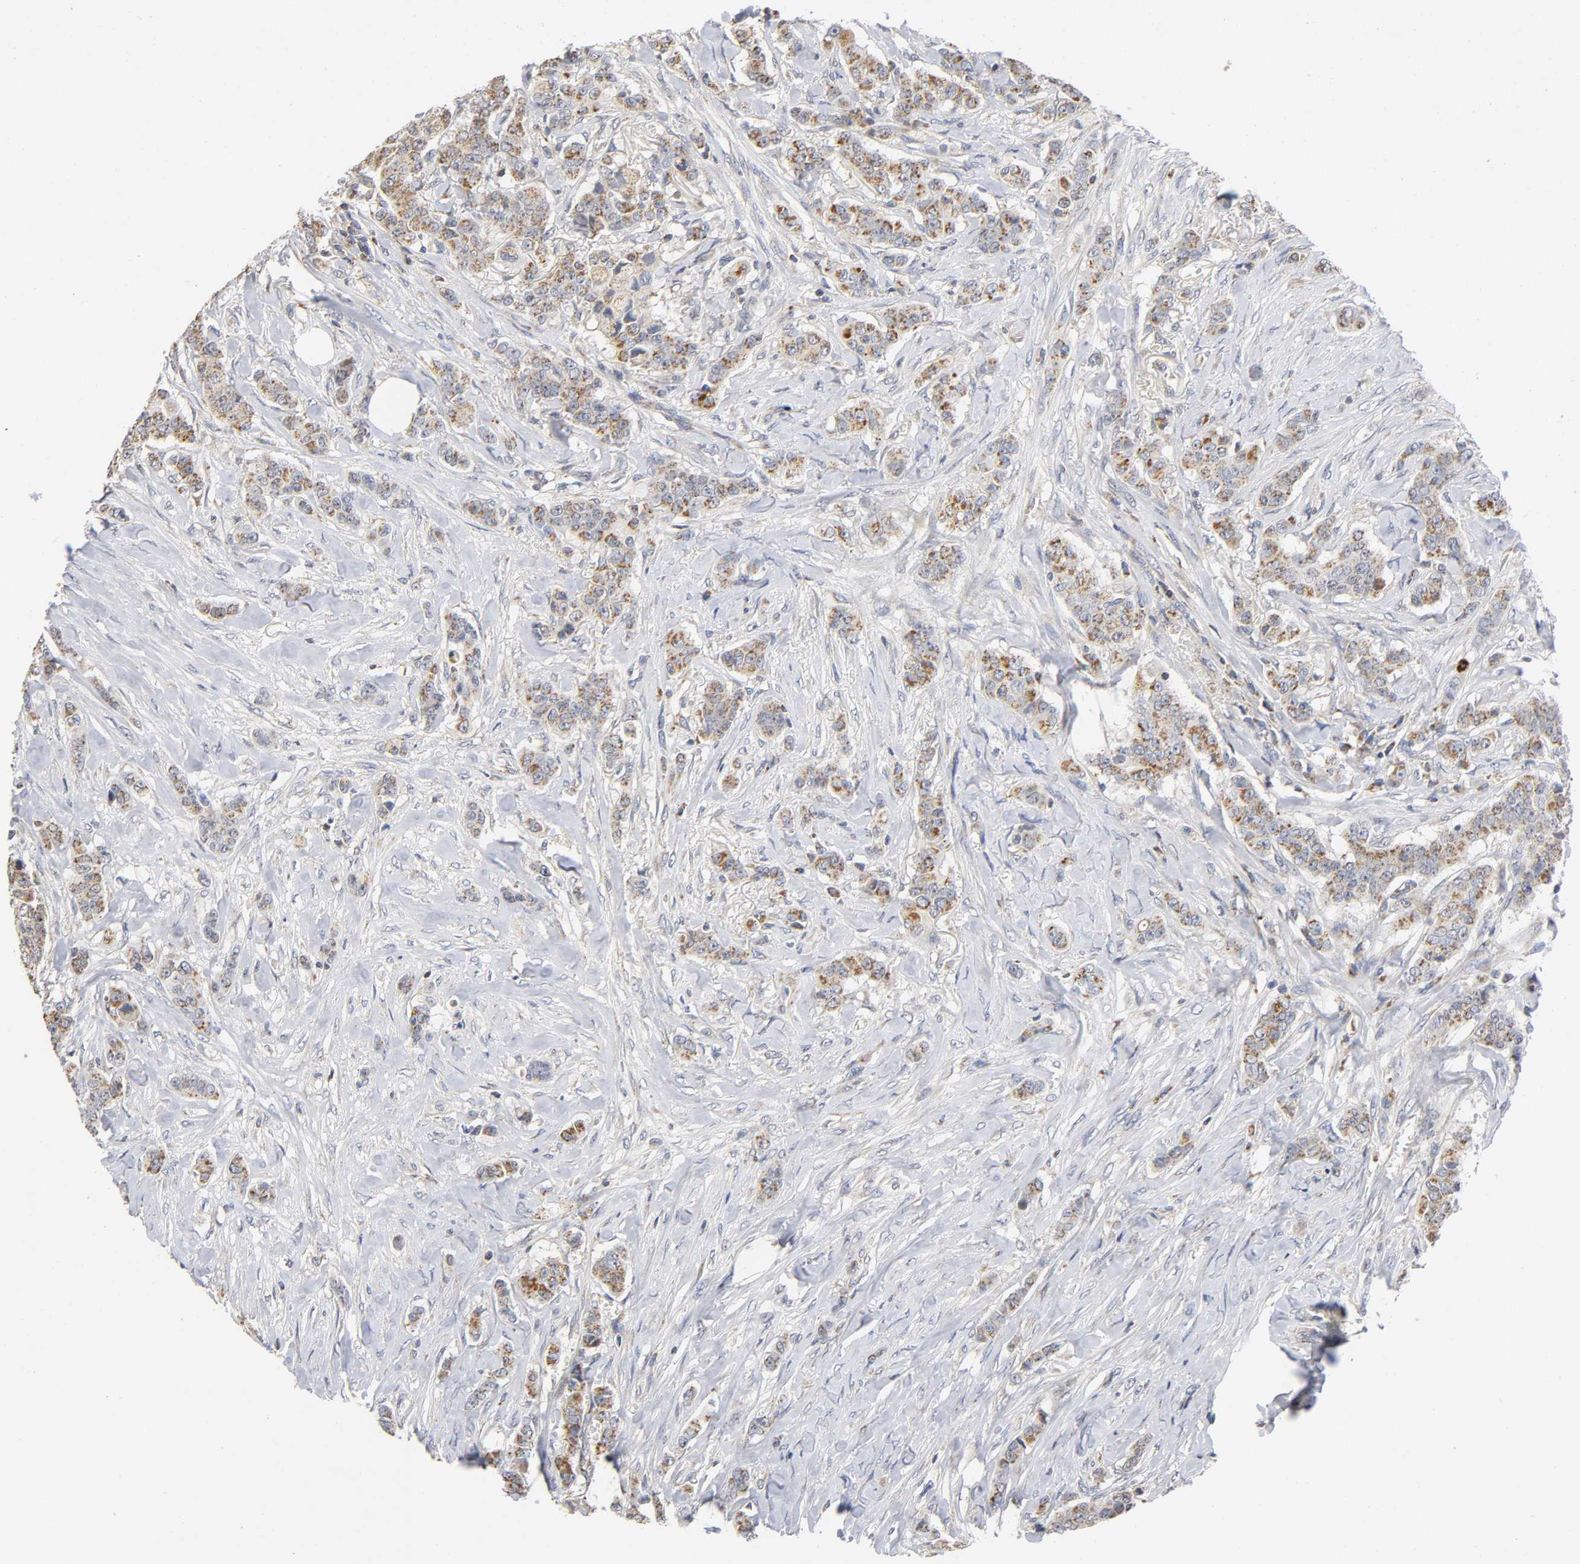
{"staining": {"intensity": "moderate", "quantity": ">75%", "location": "cytoplasmic/membranous"}, "tissue": "breast cancer", "cell_type": "Tumor cells", "image_type": "cancer", "snomed": [{"axis": "morphology", "description": "Duct carcinoma"}, {"axis": "topography", "description": "Breast"}], "caption": "Moderate cytoplasmic/membranous protein staining is identified in approximately >75% of tumor cells in breast cancer (intraductal carcinoma). Using DAB (brown) and hematoxylin (blue) stains, captured at high magnification using brightfield microscopy.", "gene": "SYT16", "patient": {"sex": "female", "age": 40}}